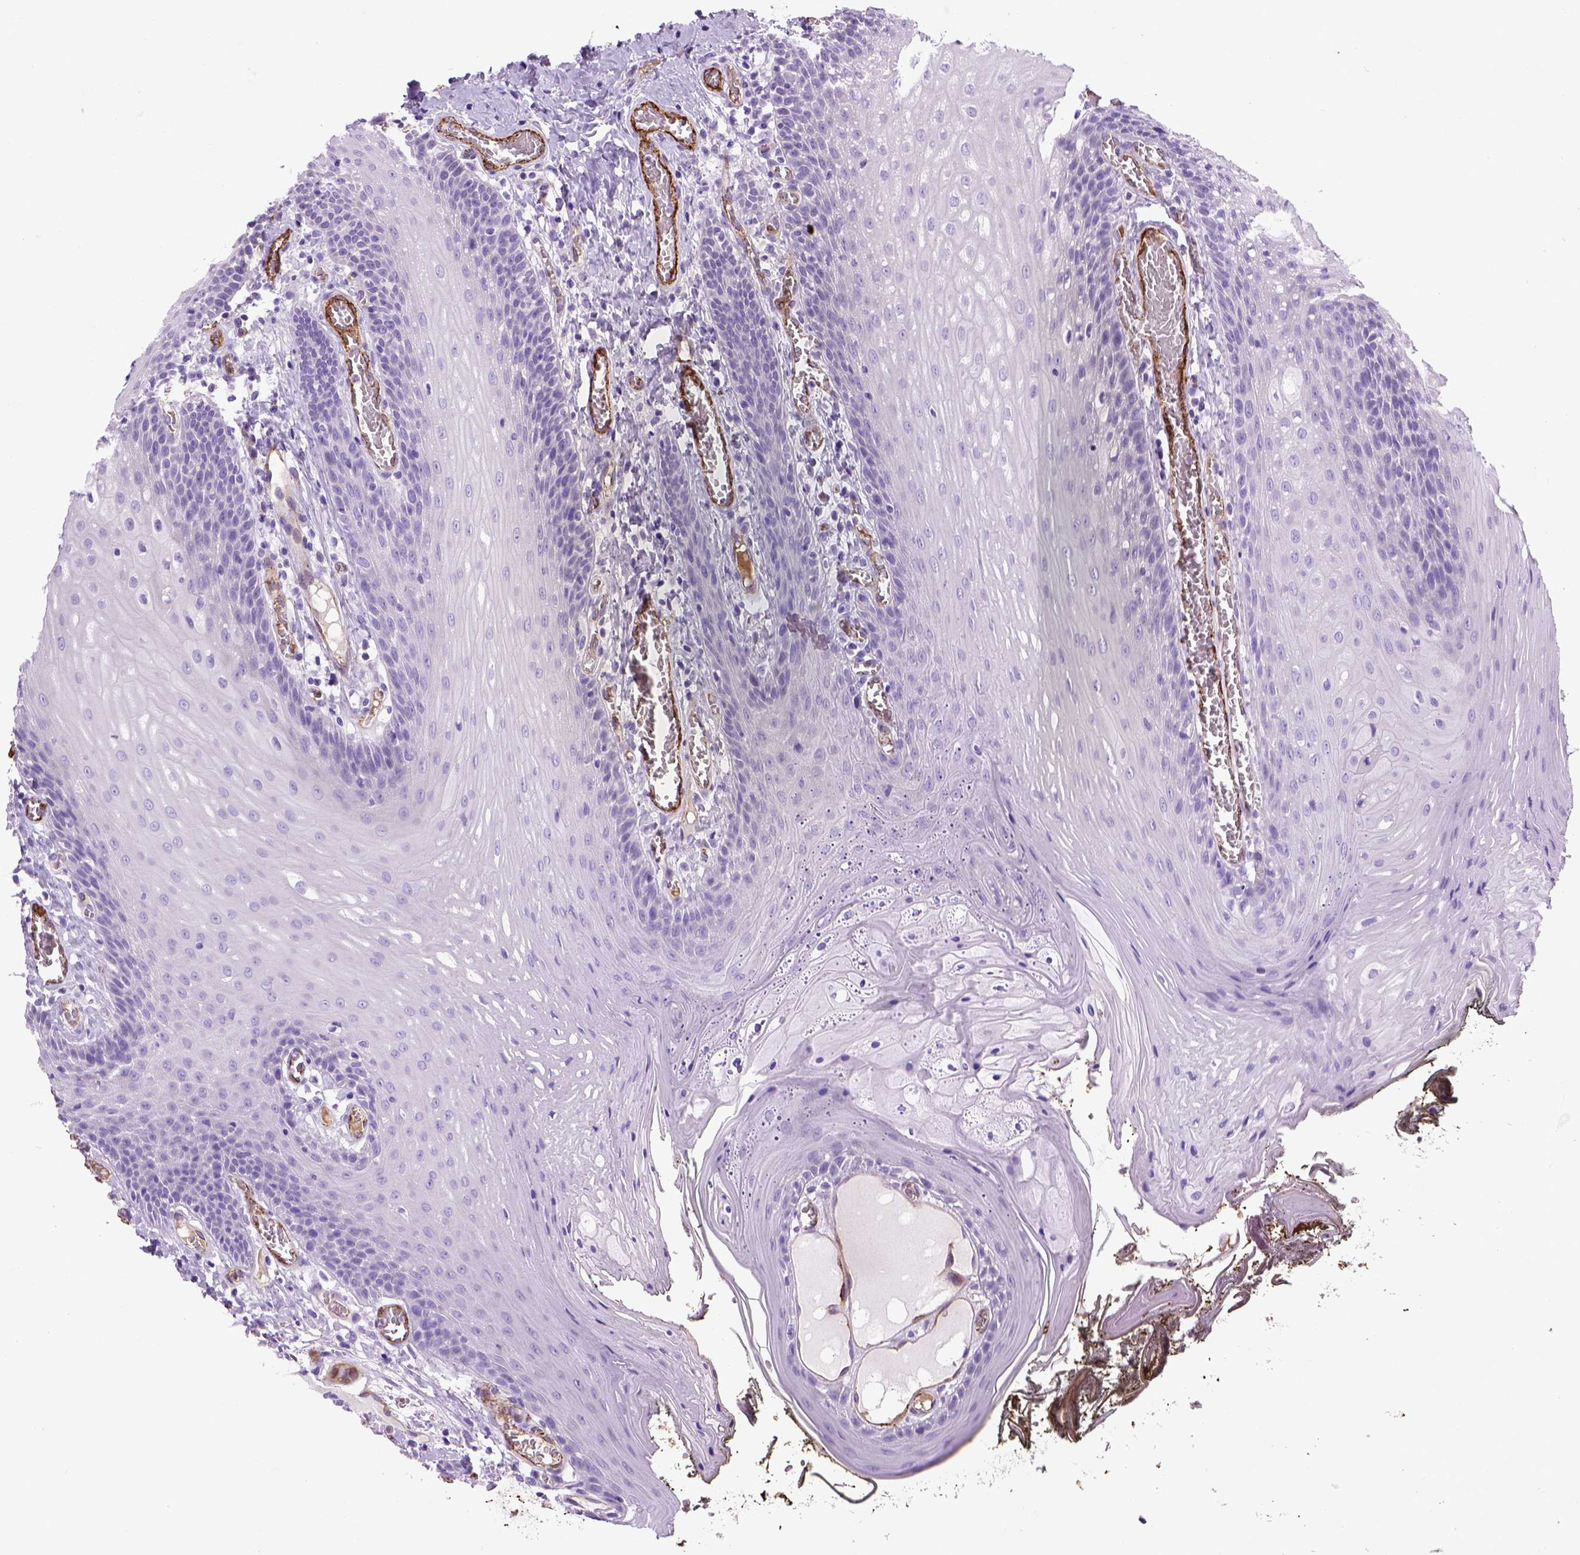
{"staining": {"intensity": "negative", "quantity": "none", "location": "none"}, "tissue": "oral mucosa", "cell_type": "Squamous epithelial cells", "image_type": "normal", "snomed": [{"axis": "morphology", "description": "Normal tissue, NOS"}, {"axis": "topography", "description": "Oral tissue"}], "caption": "Normal oral mucosa was stained to show a protein in brown. There is no significant expression in squamous epithelial cells. (Brightfield microscopy of DAB immunohistochemistry (IHC) at high magnification).", "gene": "VWF", "patient": {"sex": "male", "age": 9}}